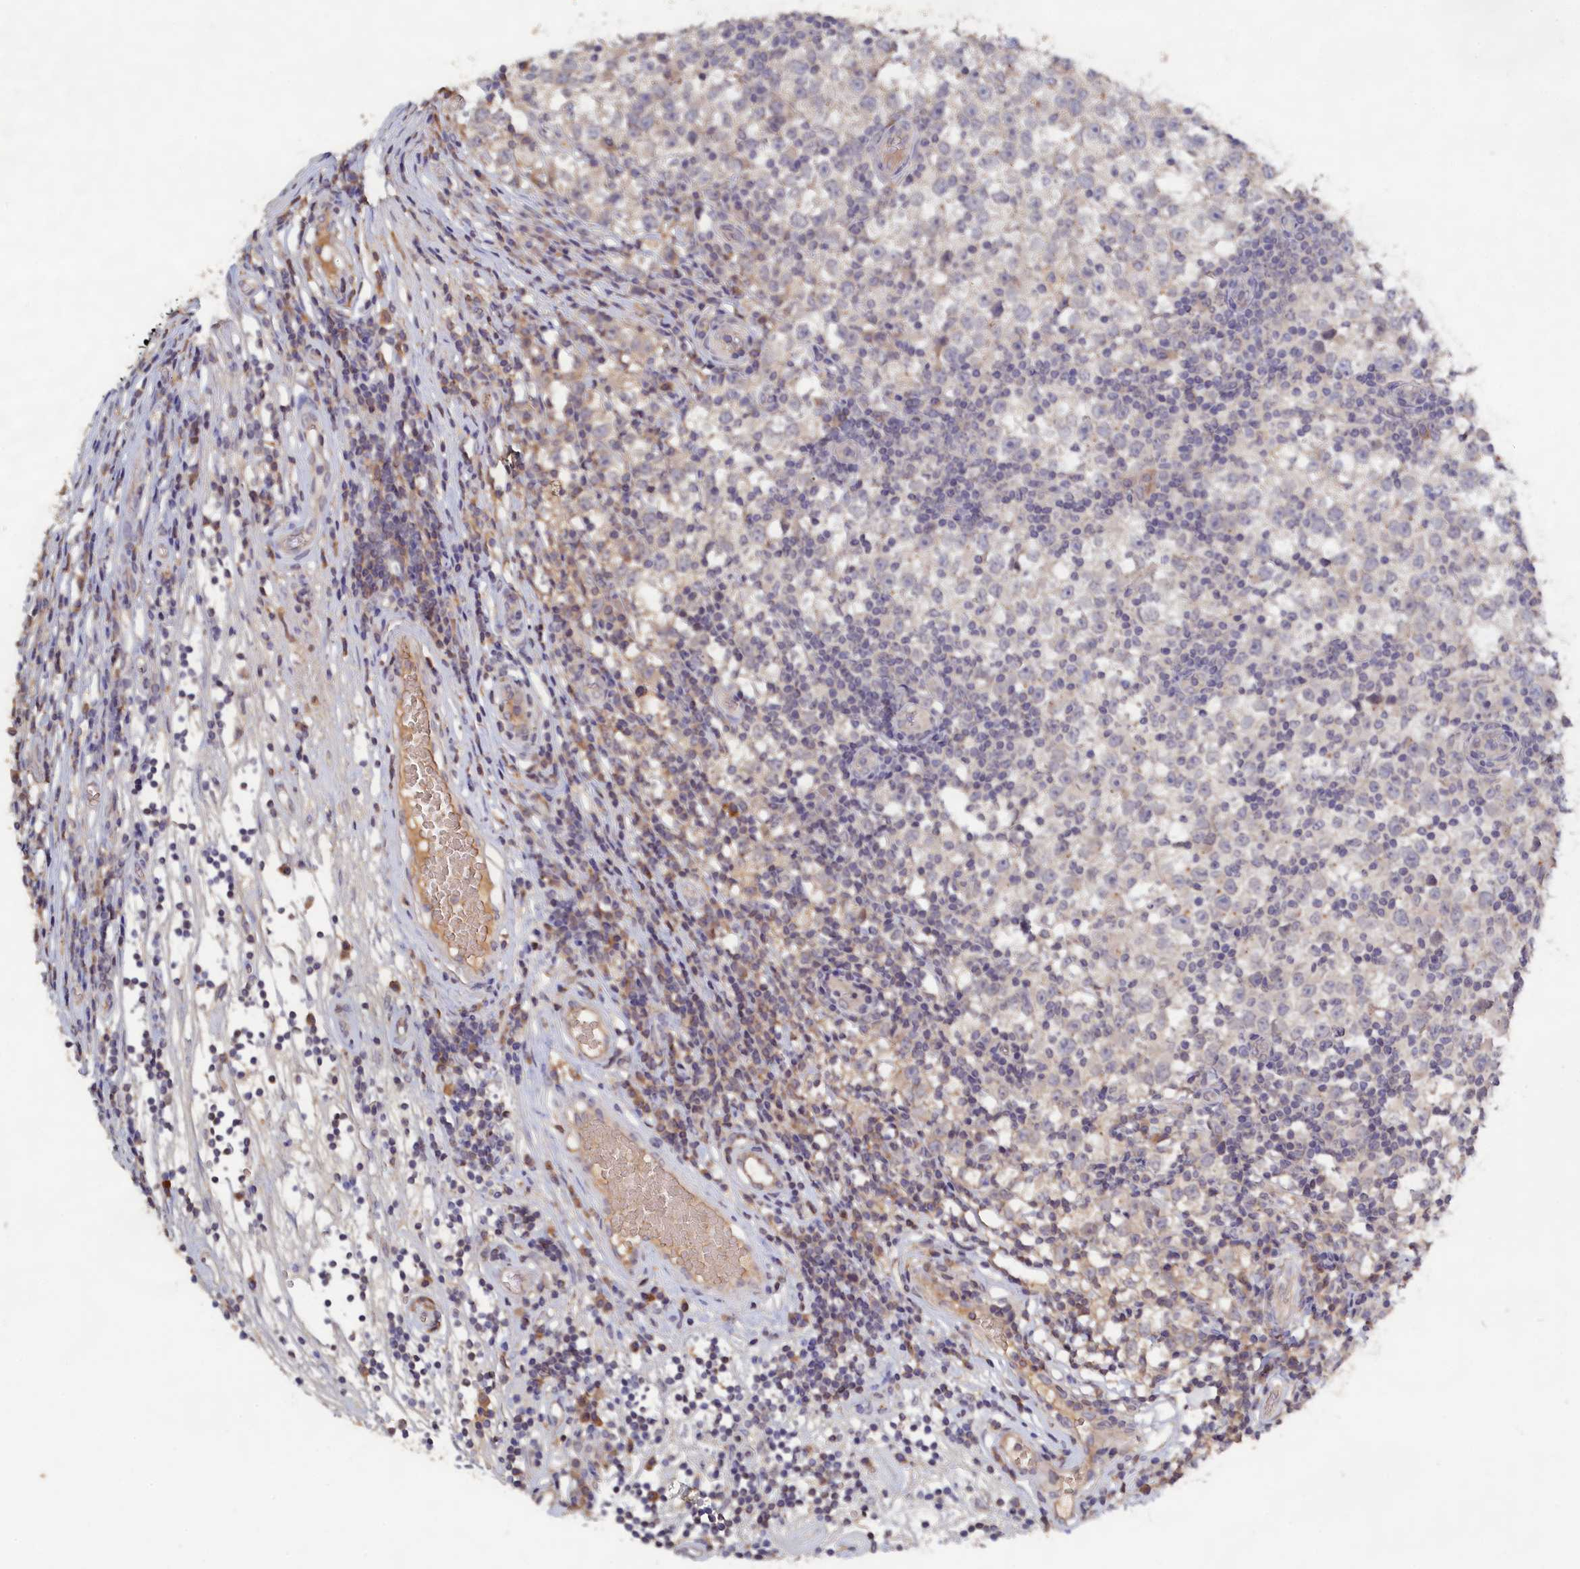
{"staining": {"intensity": "negative", "quantity": "none", "location": "none"}, "tissue": "testis cancer", "cell_type": "Tumor cells", "image_type": "cancer", "snomed": [{"axis": "morphology", "description": "Seminoma, NOS"}, {"axis": "topography", "description": "Testis"}], "caption": "Immunohistochemical staining of human testis cancer (seminoma) shows no significant expression in tumor cells.", "gene": "CELF5", "patient": {"sex": "male", "age": 65}}